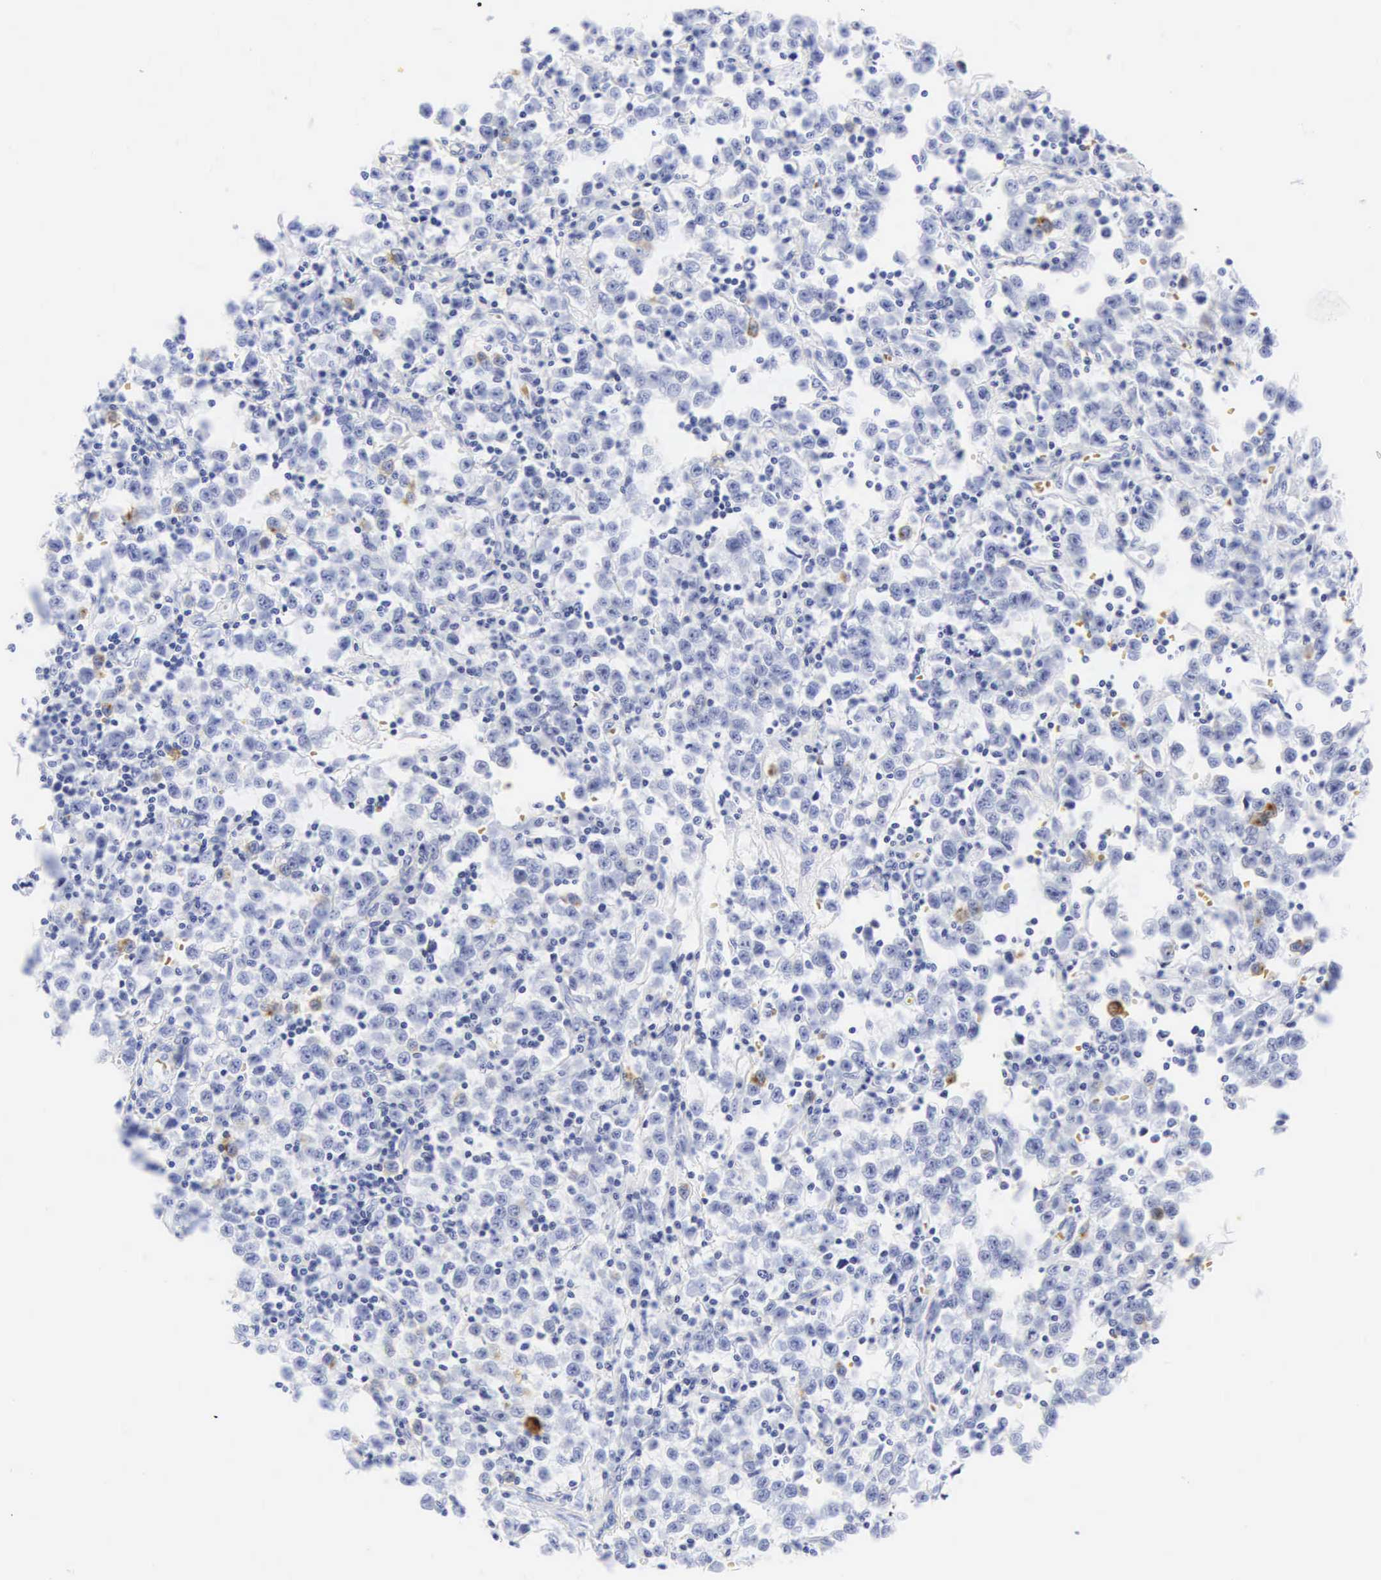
{"staining": {"intensity": "weak", "quantity": "<25%", "location": "cytoplasmic/membranous"}, "tissue": "testis cancer", "cell_type": "Tumor cells", "image_type": "cancer", "snomed": [{"axis": "morphology", "description": "Seminoma, NOS"}, {"axis": "topography", "description": "Testis"}], "caption": "An IHC image of testis cancer (seminoma) is shown. There is no staining in tumor cells of testis cancer (seminoma). (Stains: DAB (3,3'-diaminobenzidine) IHC with hematoxylin counter stain, Microscopy: brightfield microscopy at high magnification).", "gene": "CGB3", "patient": {"sex": "male", "age": 35}}